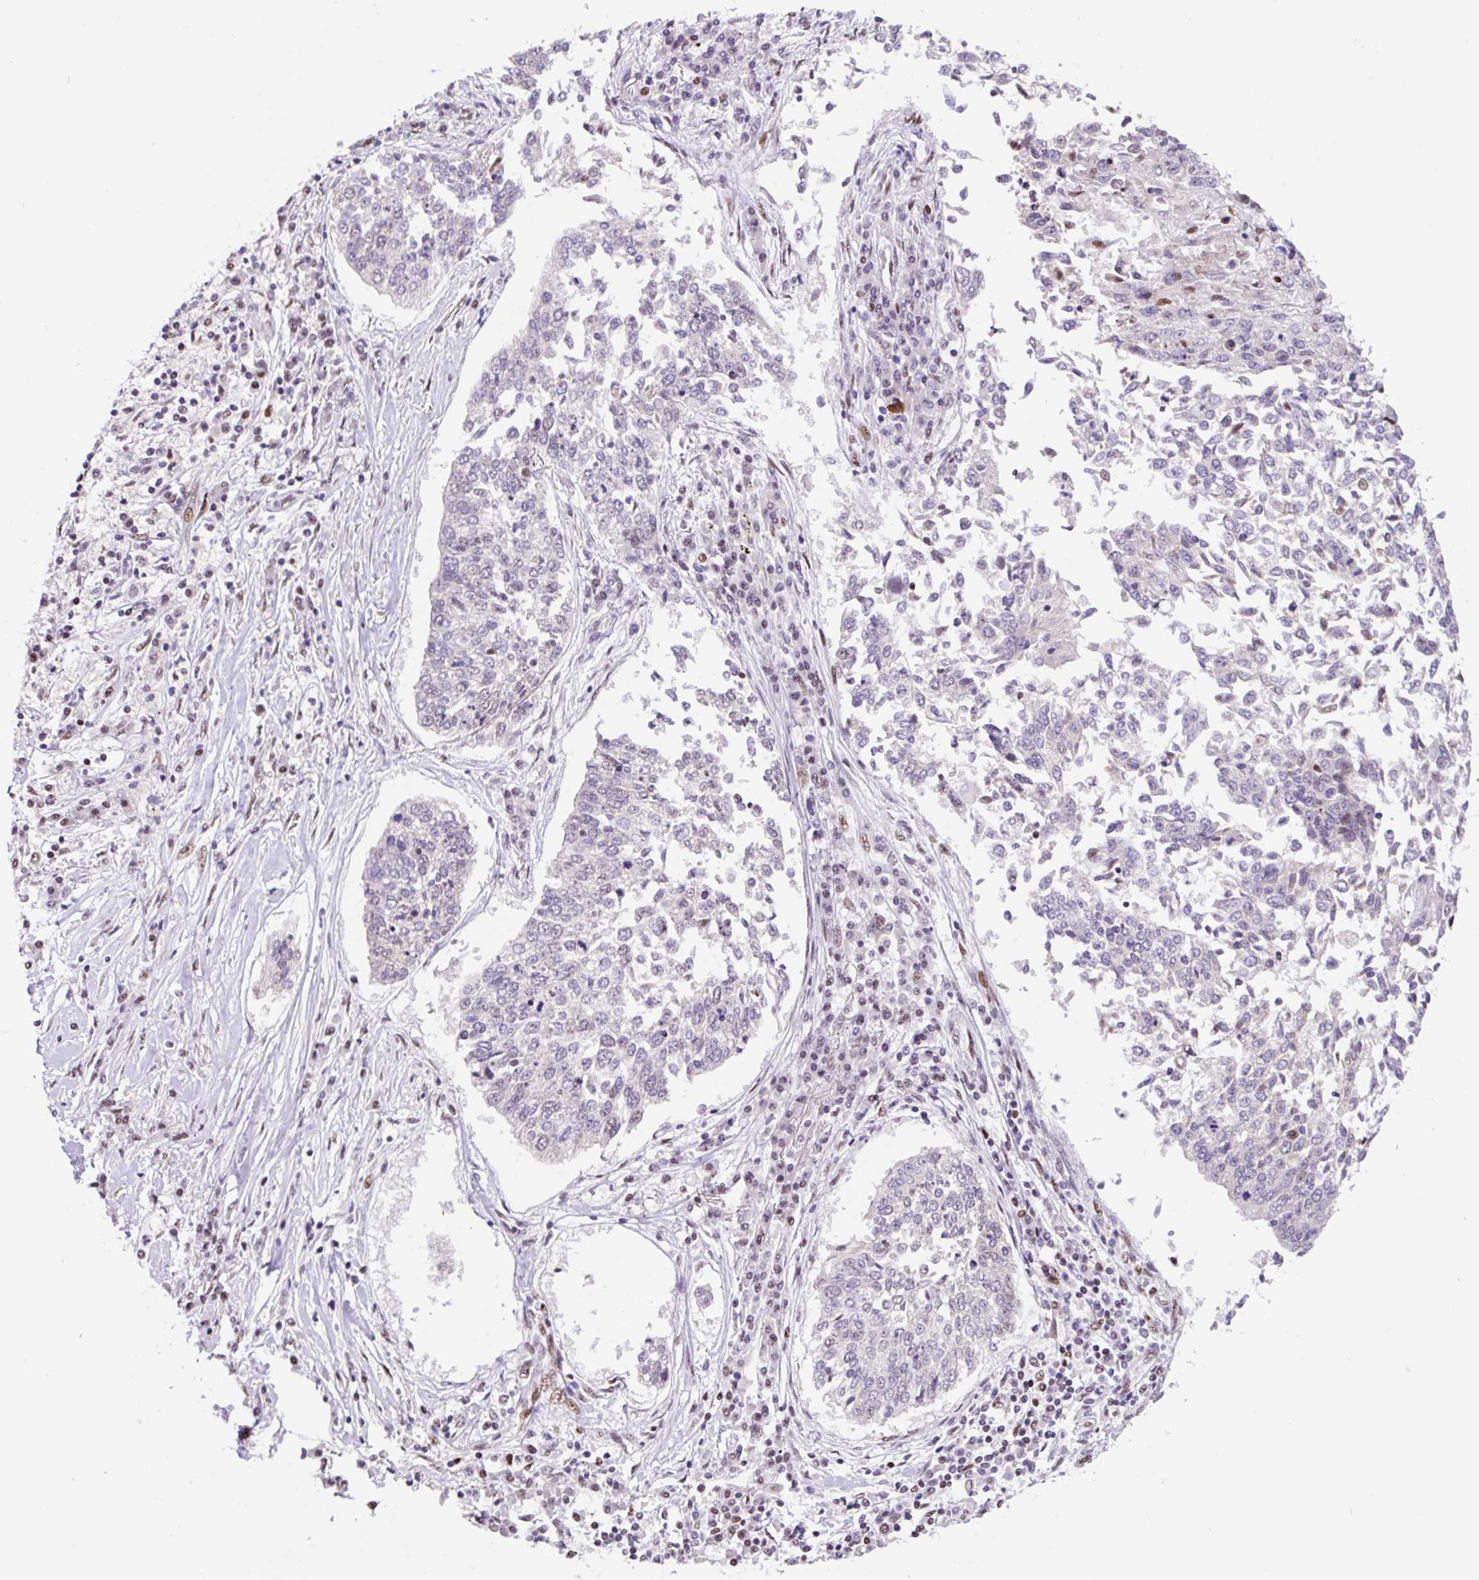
{"staining": {"intensity": "negative", "quantity": "none", "location": "none"}, "tissue": "lung cancer", "cell_type": "Tumor cells", "image_type": "cancer", "snomed": [{"axis": "morphology", "description": "Normal tissue, NOS"}, {"axis": "morphology", "description": "Squamous cell carcinoma, NOS"}, {"axis": "topography", "description": "Cartilage tissue"}, {"axis": "topography", "description": "Bronchus"}, {"axis": "topography", "description": "Lung"}, {"axis": "topography", "description": "Peripheral nerve tissue"}], "caption": "Photomicrograph shows no significant protein staining in tumor cells of squamous cell carcinoma (lung). The staining is performed using DAB brown chromogen with nuclei counter-stained in using hematoxylin.", "gene": "TAF1A", "patient": {"sex": "female", "age": 49}}